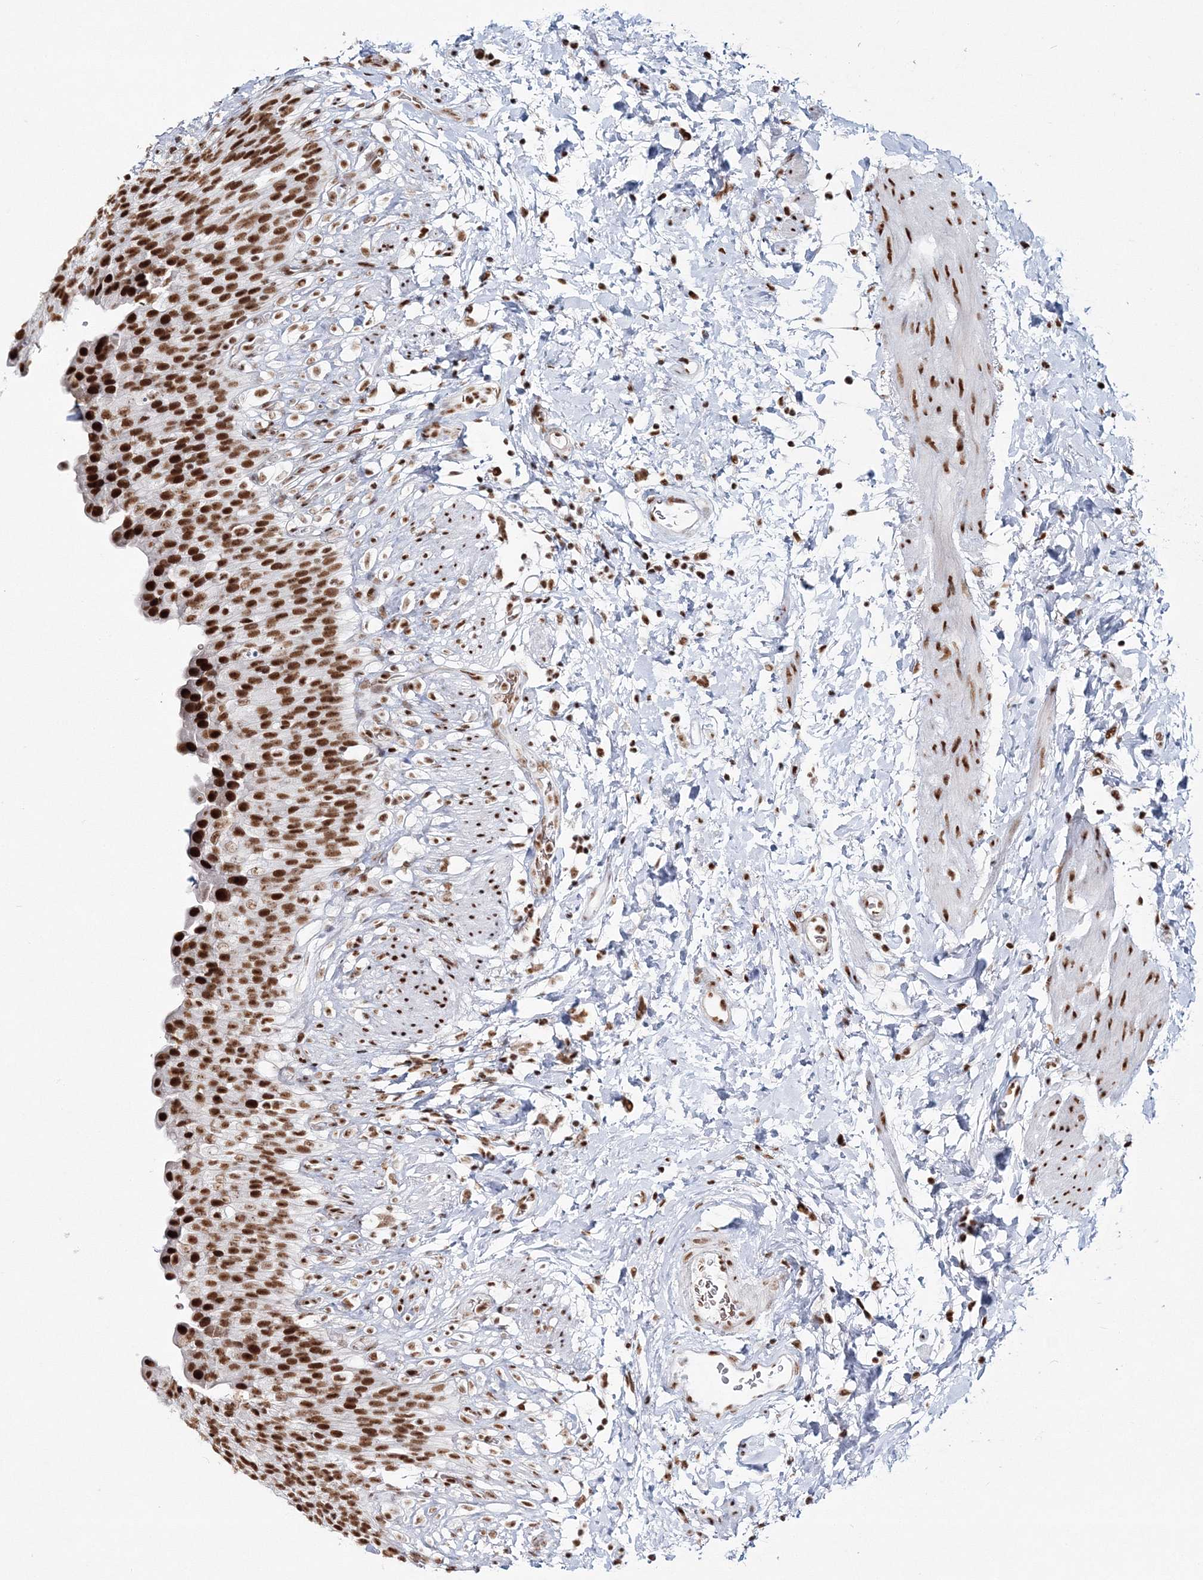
{"staining": {"intensity": "strong", "quantity": ">75%", "location": "nuclear"}, "tissue": "urinary bladder", "cell_type": "Urothelial cells", "image_type": "normal", "snomed": [{"axis": "morphology", "description": "Normal tissue, NOS"}, {"axis": "topography", "description": "Urinary bladder"}], "caption": "Urinary bladder stained with DAB immunohistochemistry (IHC) reveals high levels of strong nuclear staining in about >75% of urothelial cells. (DAB IHC, brown staining for protein, blue staining for nuclei).", "gene": "ENSG00000290315", "patient": {"sex": "female", "age": 79}}